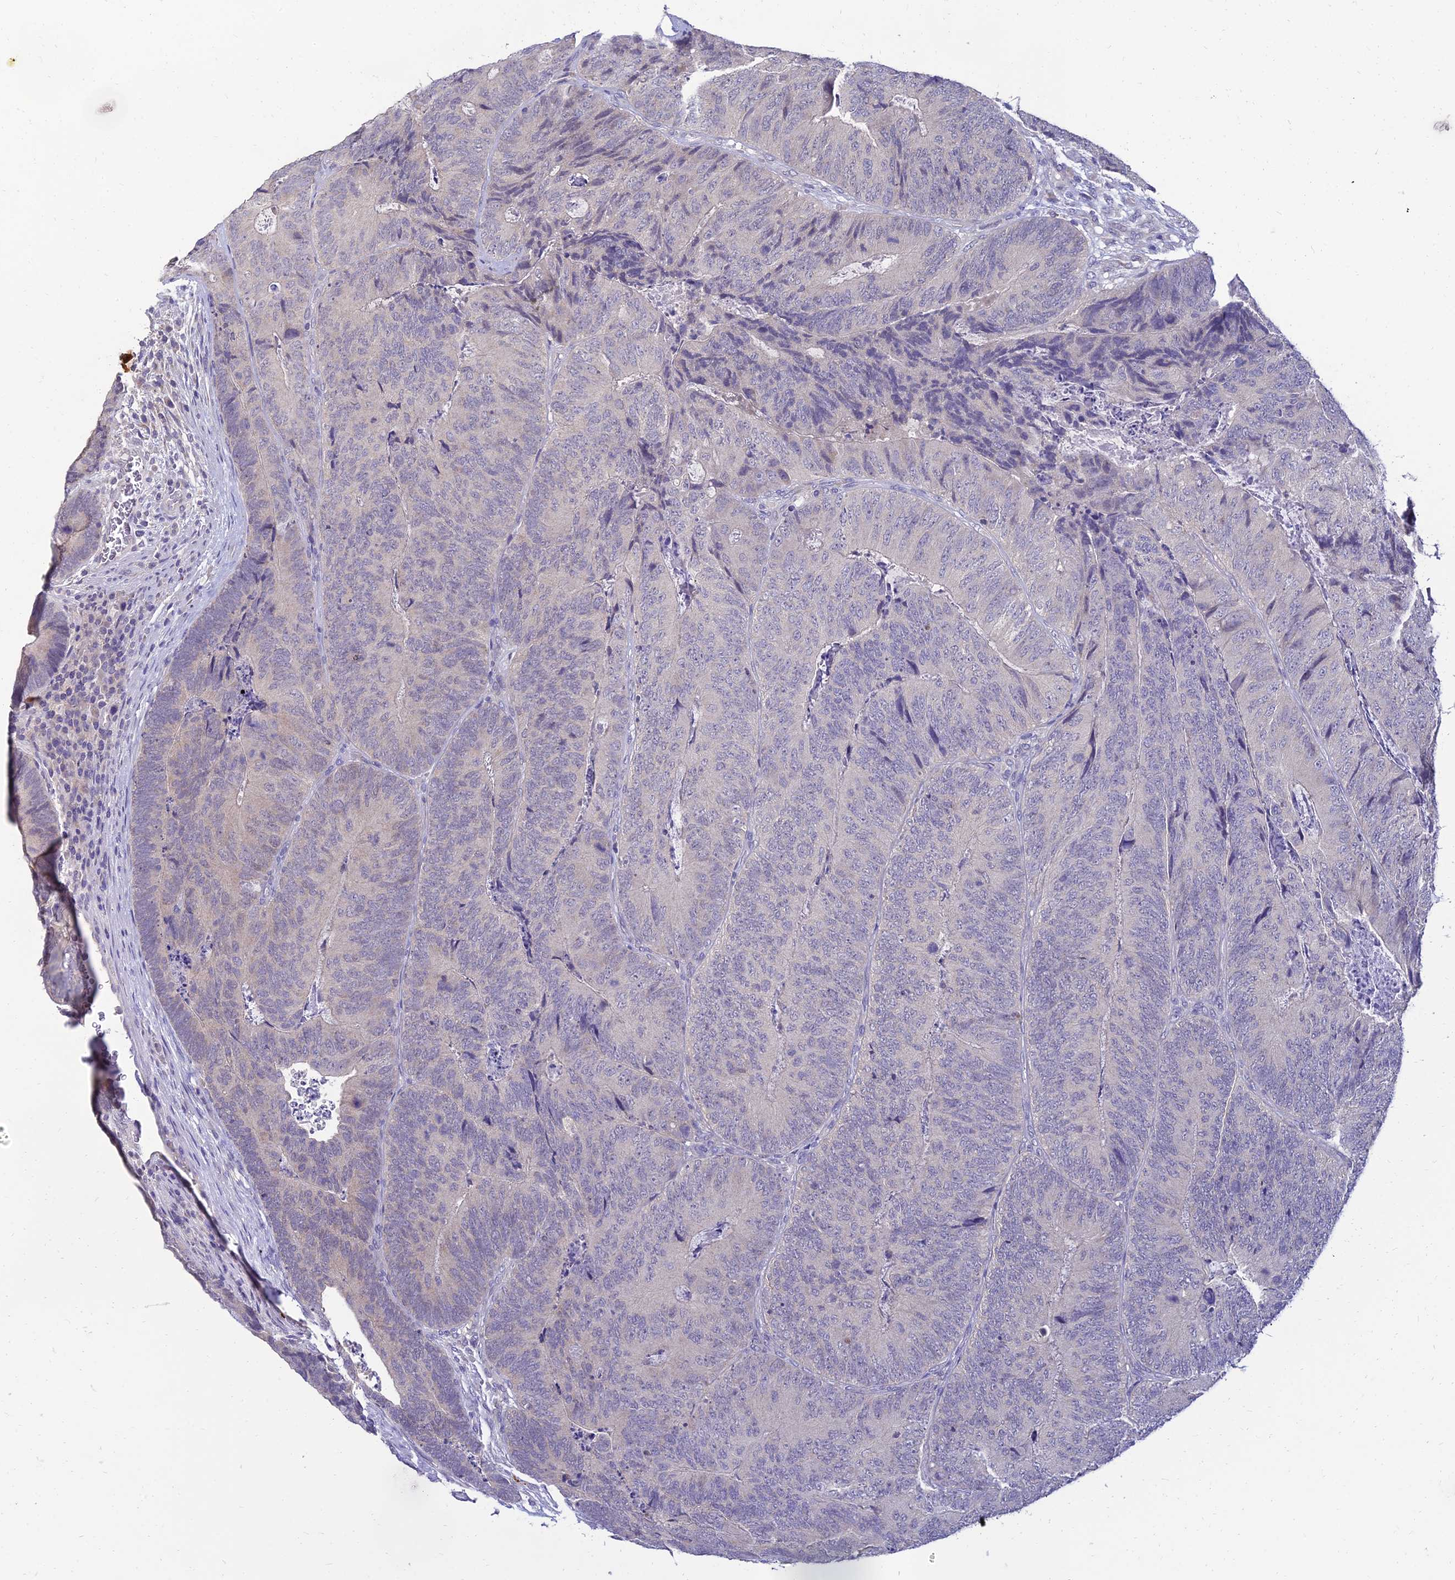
{"staining": {"intensity": "negative", "quantity": "none", "location": "none"}, "tissue": "colorectal cancer", "cell_type": "Tumor cells", "image_type": "cancer", "snomed": [{"axis": "morphology", "description": "Adenocarcinoma, NOS"}, {"axis": "topography", "description": "Colon"}], "caption": "This is an IHC image of human colorectal adenocarcinoma. There is no expression in tumor cells.", "gene": "NPY", "patient": {"sex": "female", "age": 67}}